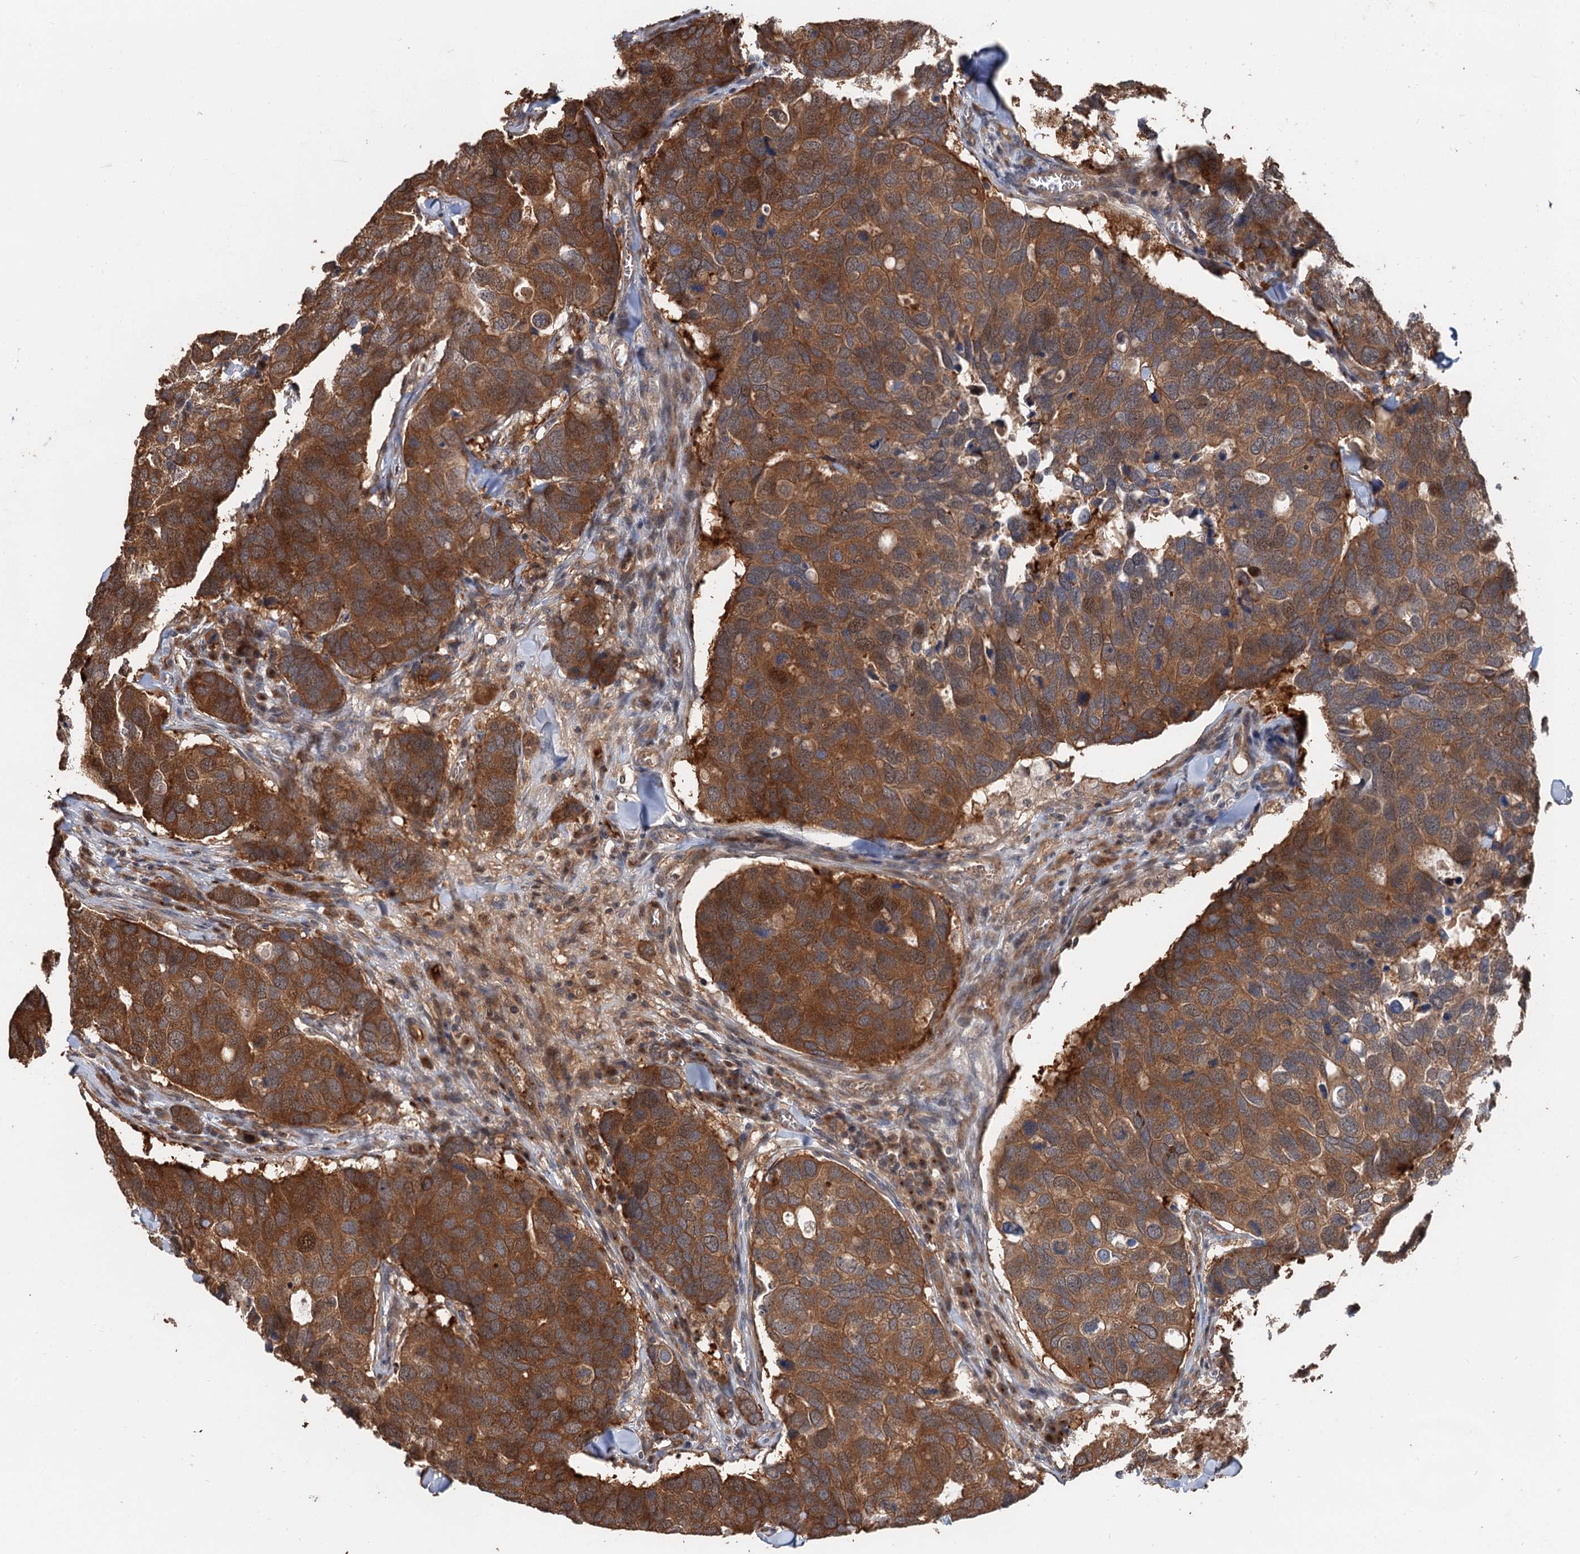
{"staining": {"intensity": "strong", "quantity": ">75%", "location": "cytoplasmic/membranous"}, "tissue": "breast cancer", "cell_type": "Tumor cells", "image_type": "cancer", "snomed": [{"axis": "morphology", "description": "Duct carcinoma"}, {"axis": "topography", "description": "Breast"}], "caption": "The image exhibits a brown stain indicating the presence of a protein in the cytoplasmic/membranous of tumor cells in breast cancer (infiltrating ductal carcinoma).", "gene": "DEXI", "patient": {"sex": "female", "age": 83}}